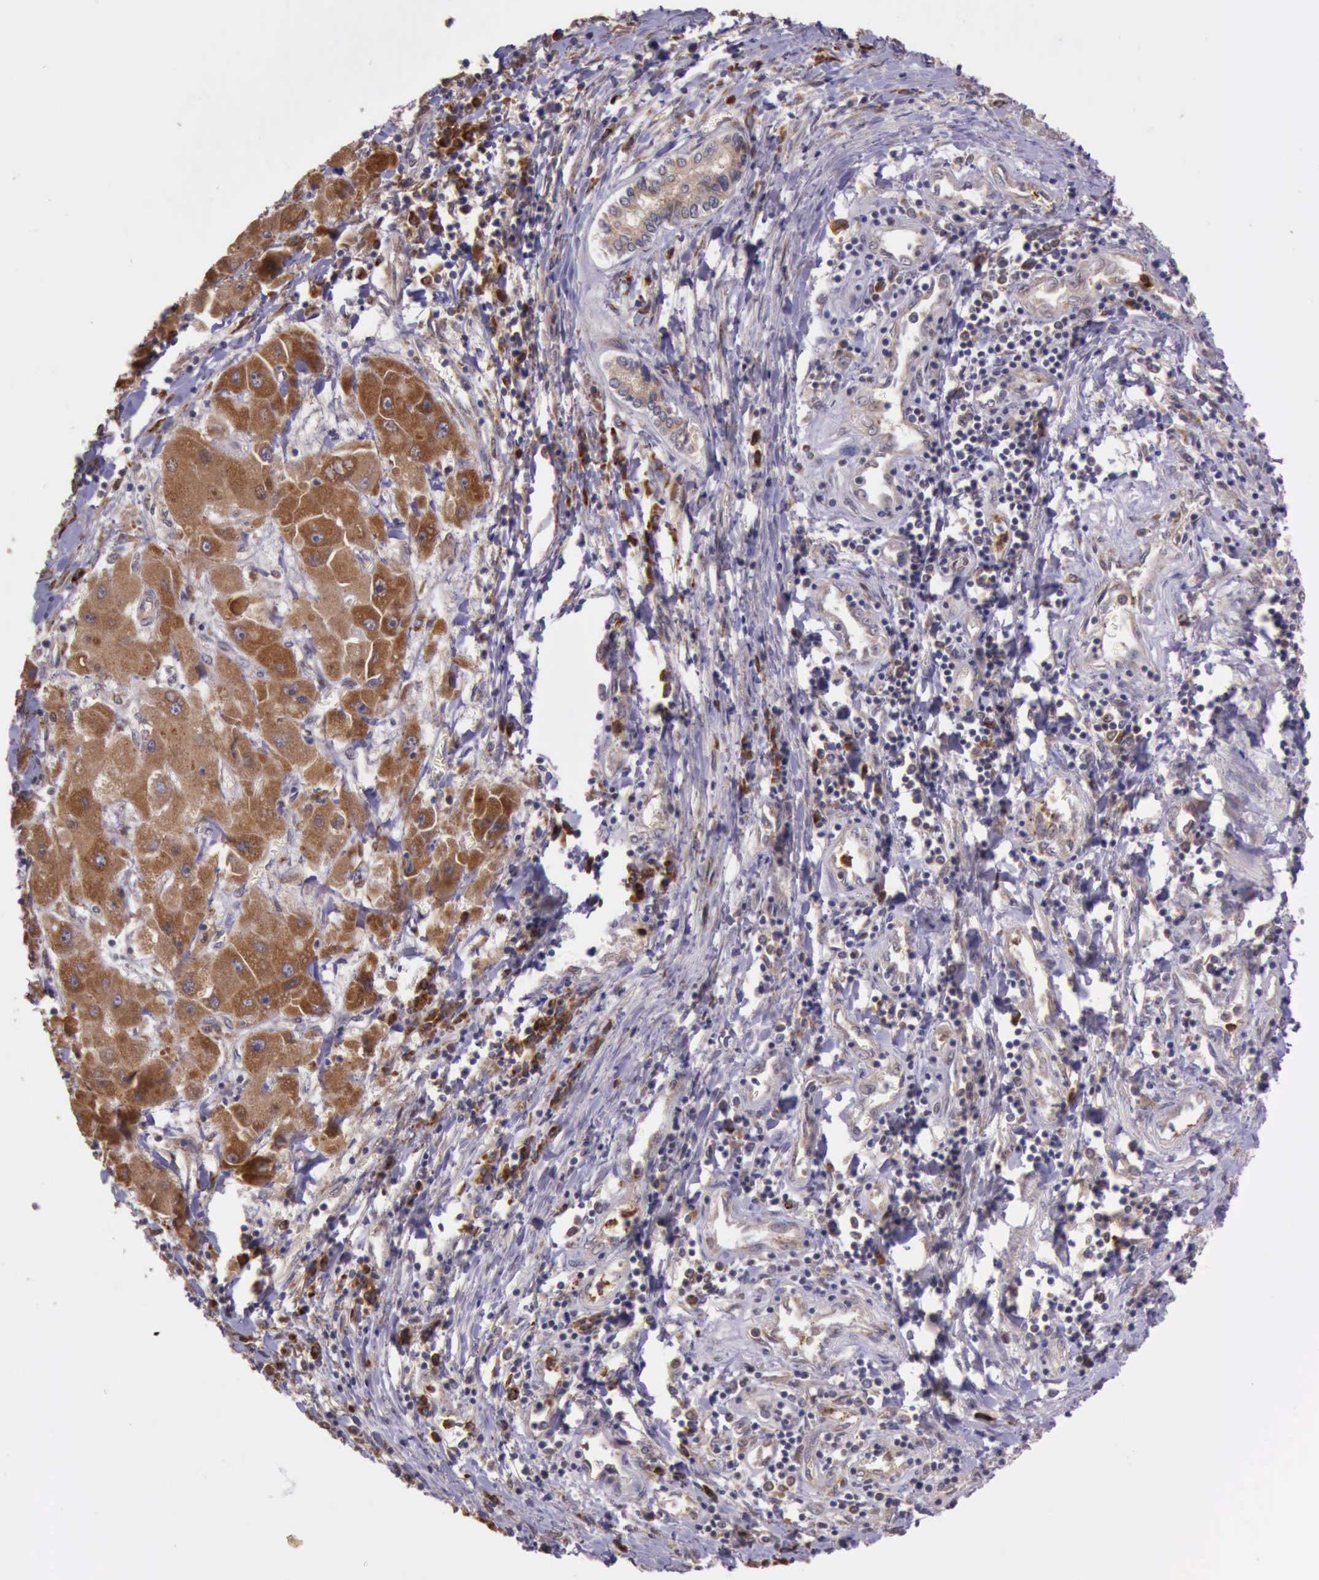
{"staining": {"intensity": "moderate", "quantity": ">75%", "location": "cytoplasmic/membranous"}, "tissue": "liver cancer", "cell_type": "Tumor cells", "image_type": "cancer", "snomed": [{"axis": "morphology", "description": "Carcinoma, Hepatocellular, NOS"}, {"axis": "topography", "description": "Liver"}], "caption": "DAB (3,3'-diaminobenzidine) immunohistochemical staining of liver cancer (hepatocellular carcinoma) demonstrates moderate cytoplasmic/membranous protein positivity in approximately >75% of tumor cells. The protein of interest is stained brown, and the nuclei are stained in blue (DAB (3,3'-diaminobenzidine) IHC with brightfield microscopy, high magnification).", "gene": "ARMCX3", "patient": {"sex": "male", "age": 24}}